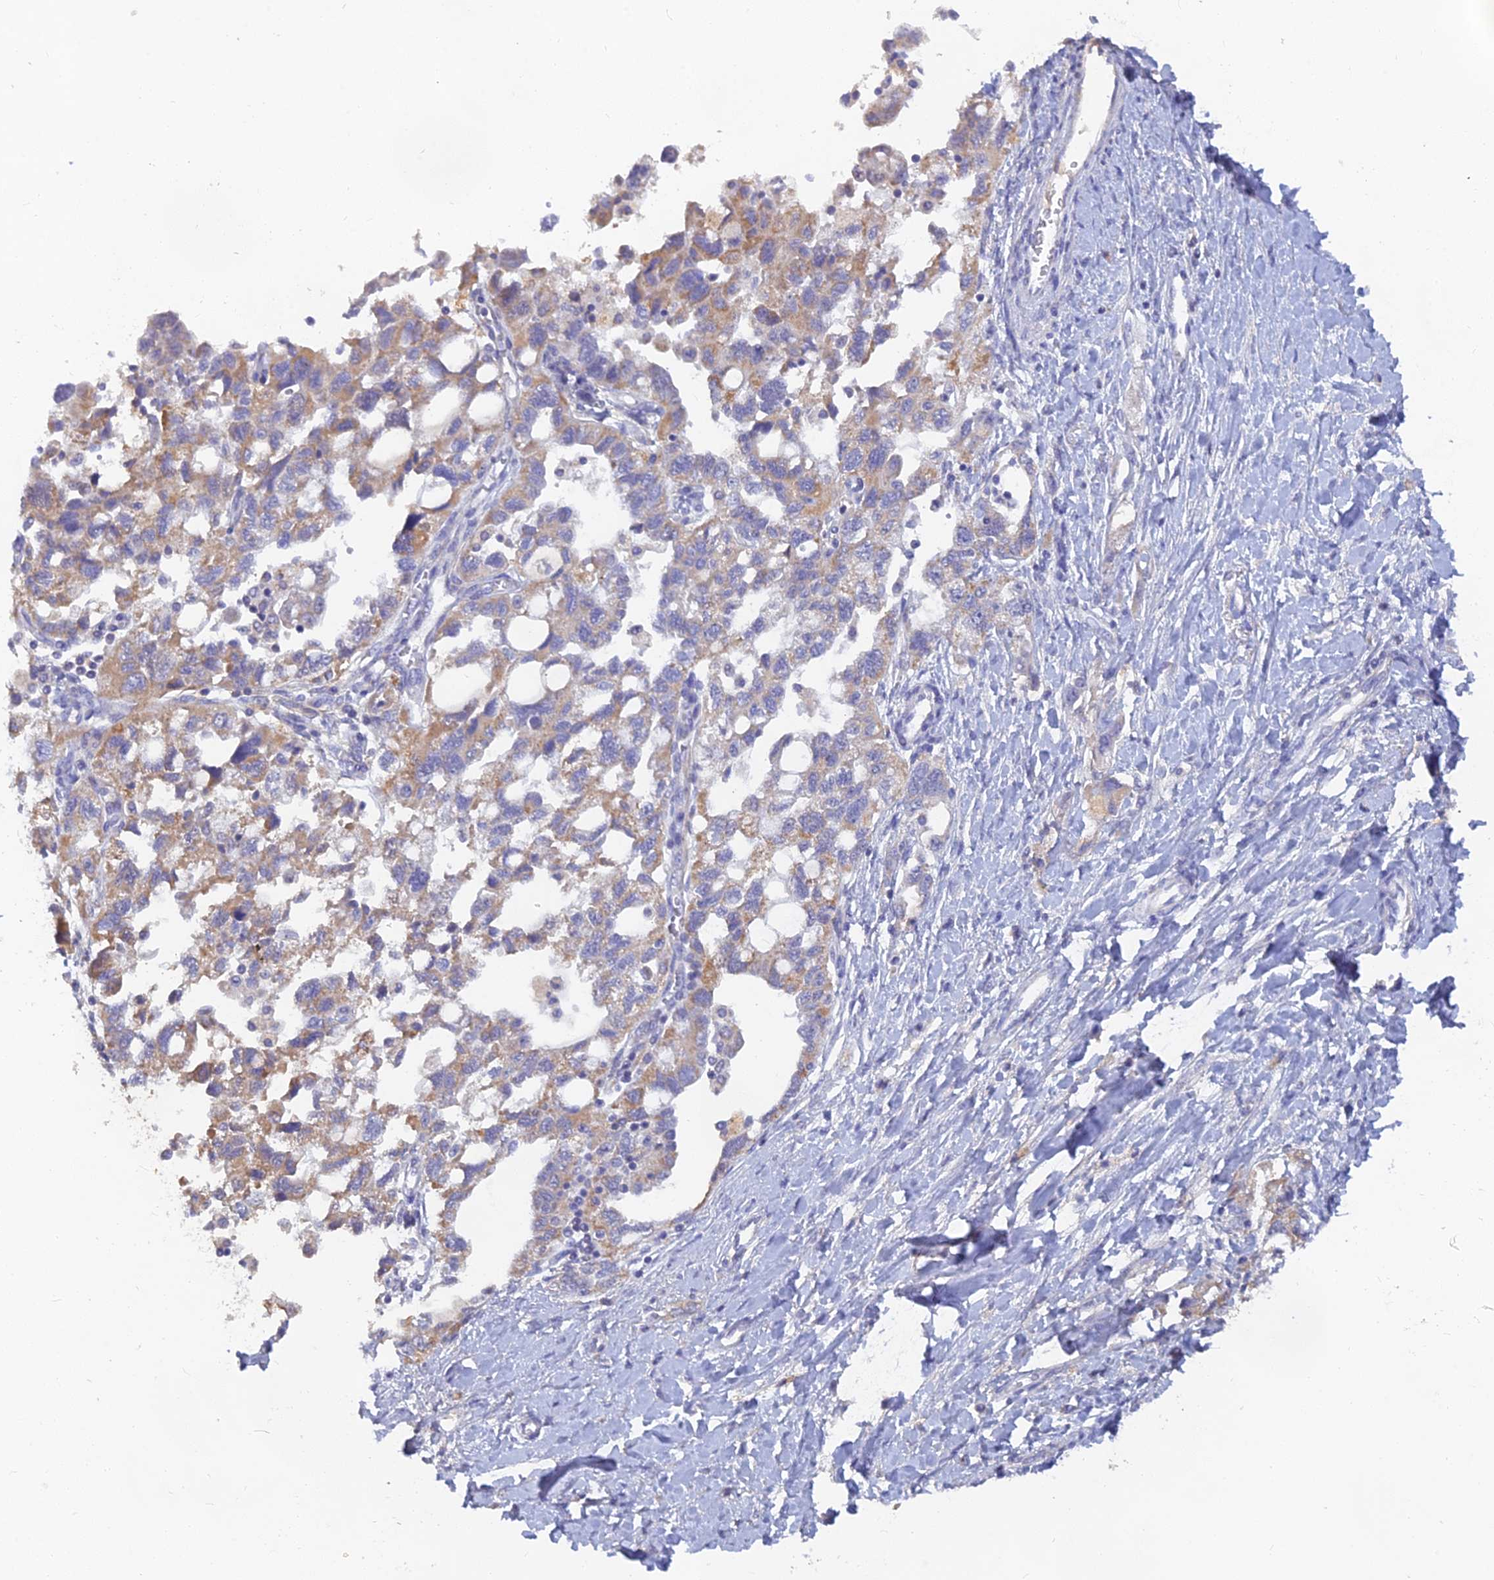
{"staining": {"intensity": "moderate", "quantity": "25%-75%", "location": "cytoplasmic/membranous"}, "tissue": "ovarian cancer", "cell_type": "Tumor cells", "image_type": "cancer", "snomed": [{"axis": "morphology", "description": "Carcinoma, NOS"}, {"axis": "morphology", "description": "Cystadenocarcinoma, serous, NOS"}, {"axis": "topography", "description": "Ovary"}], "caption": "Brown immunohistochemical staining in ovarian cancer (serous cystadenocarcinoma) demonstrates moderate cytoplasmic/membranous positivity in approximately 25%-75% of tumor cells.", "gene": "LRIF1", "patient": {"sex": "female", "age": 69}}